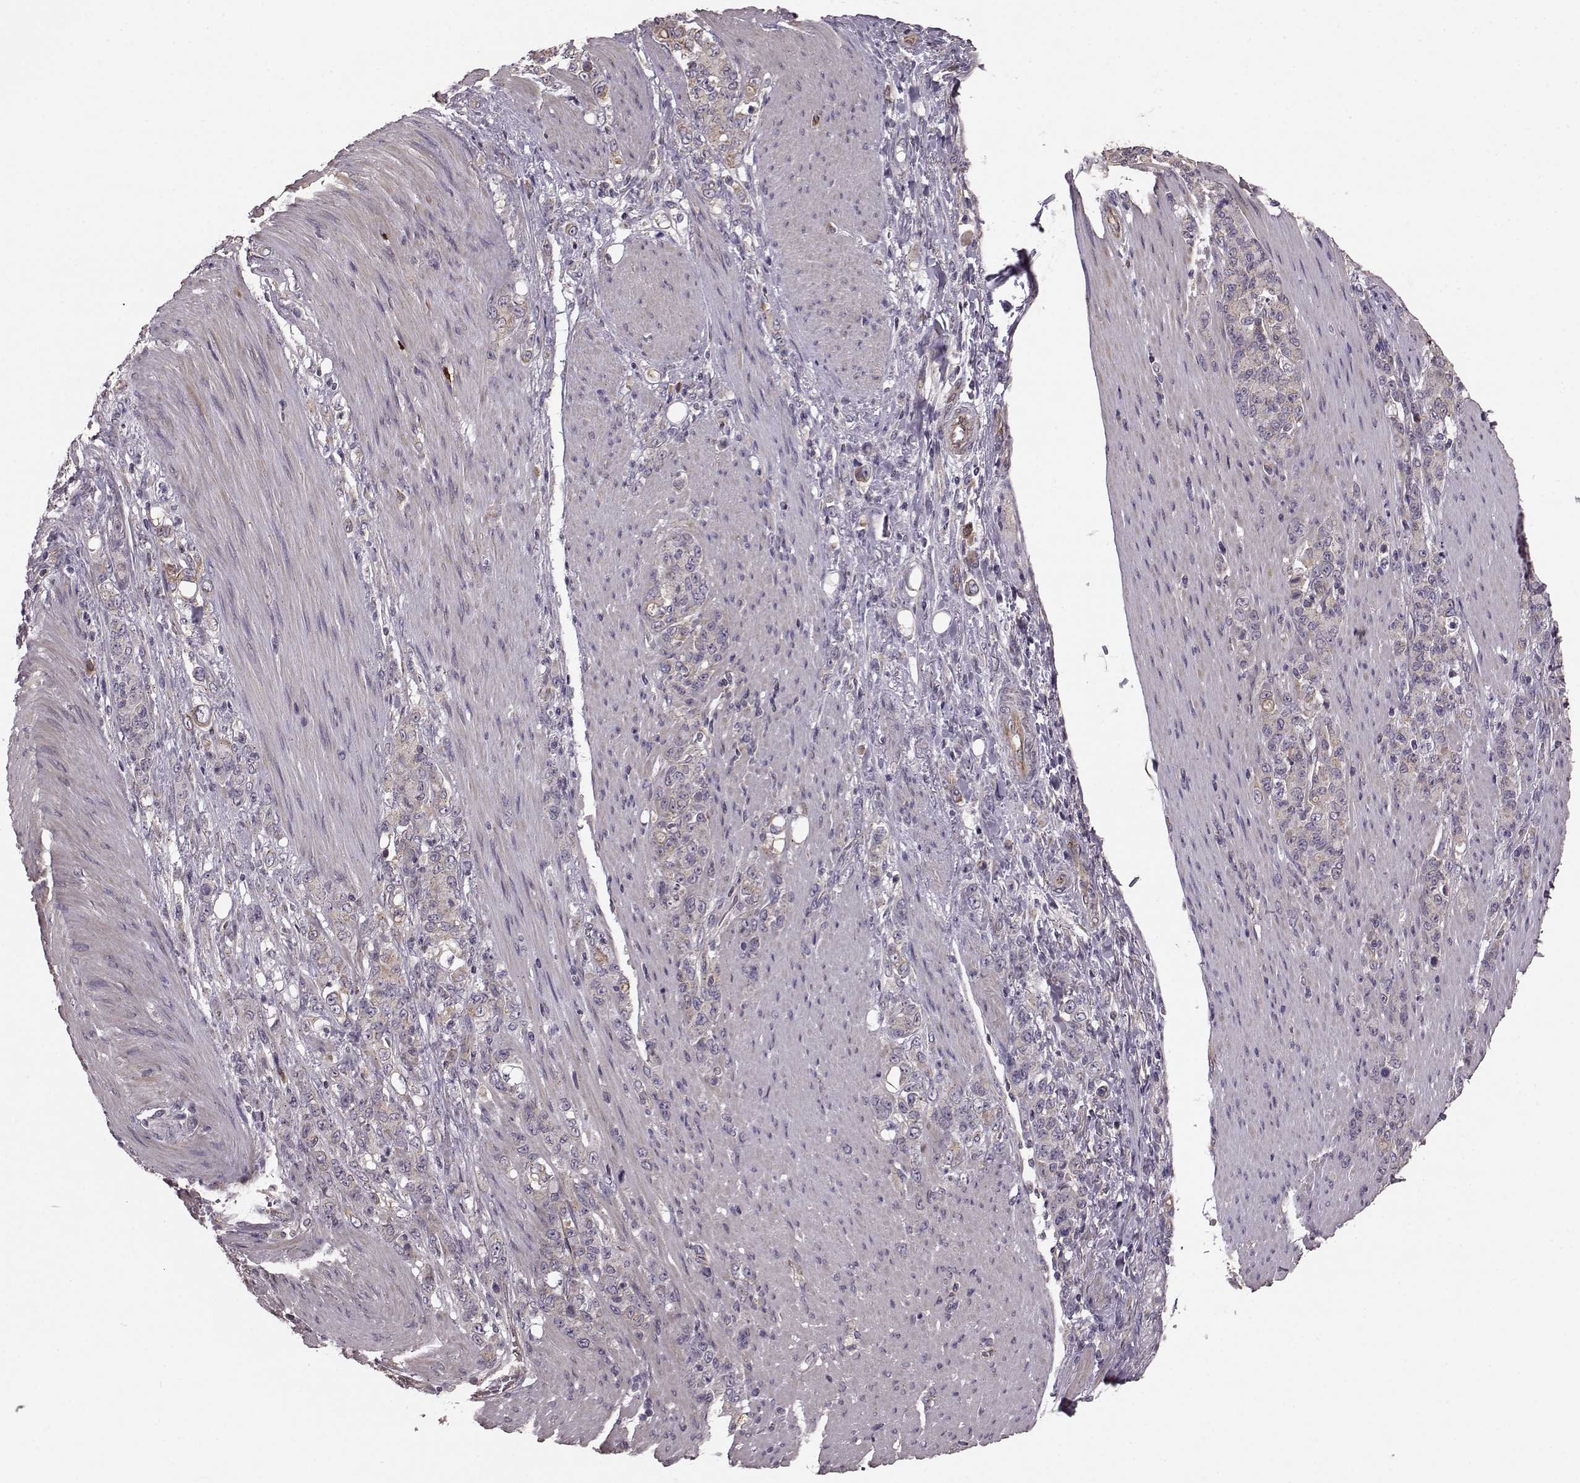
{"staining": {"intensity": "negative", "quantity": "none", "location": "none"}, "tissue": "stomach cancer", "cell_type": "Tumor cells", "image_type": "cancer", "snomed": [{"axis": "morphology", "description": "Adenocarcinoma, NOS"}, {"axis": "topography", "description": "Stomach"}], "caption": "DAB (3,3'-diaminobenzidine) immunohistochemical staining of stomach cancer displays no significant expression in tumor cells. The staining was performed using DAB to visualize the protein expression in brown, while the nuclei were stained in blue with hematoxylin (Magnification: 20x).", "gene": "NTF3", "patient": {"sex": "female", "age": 79}}